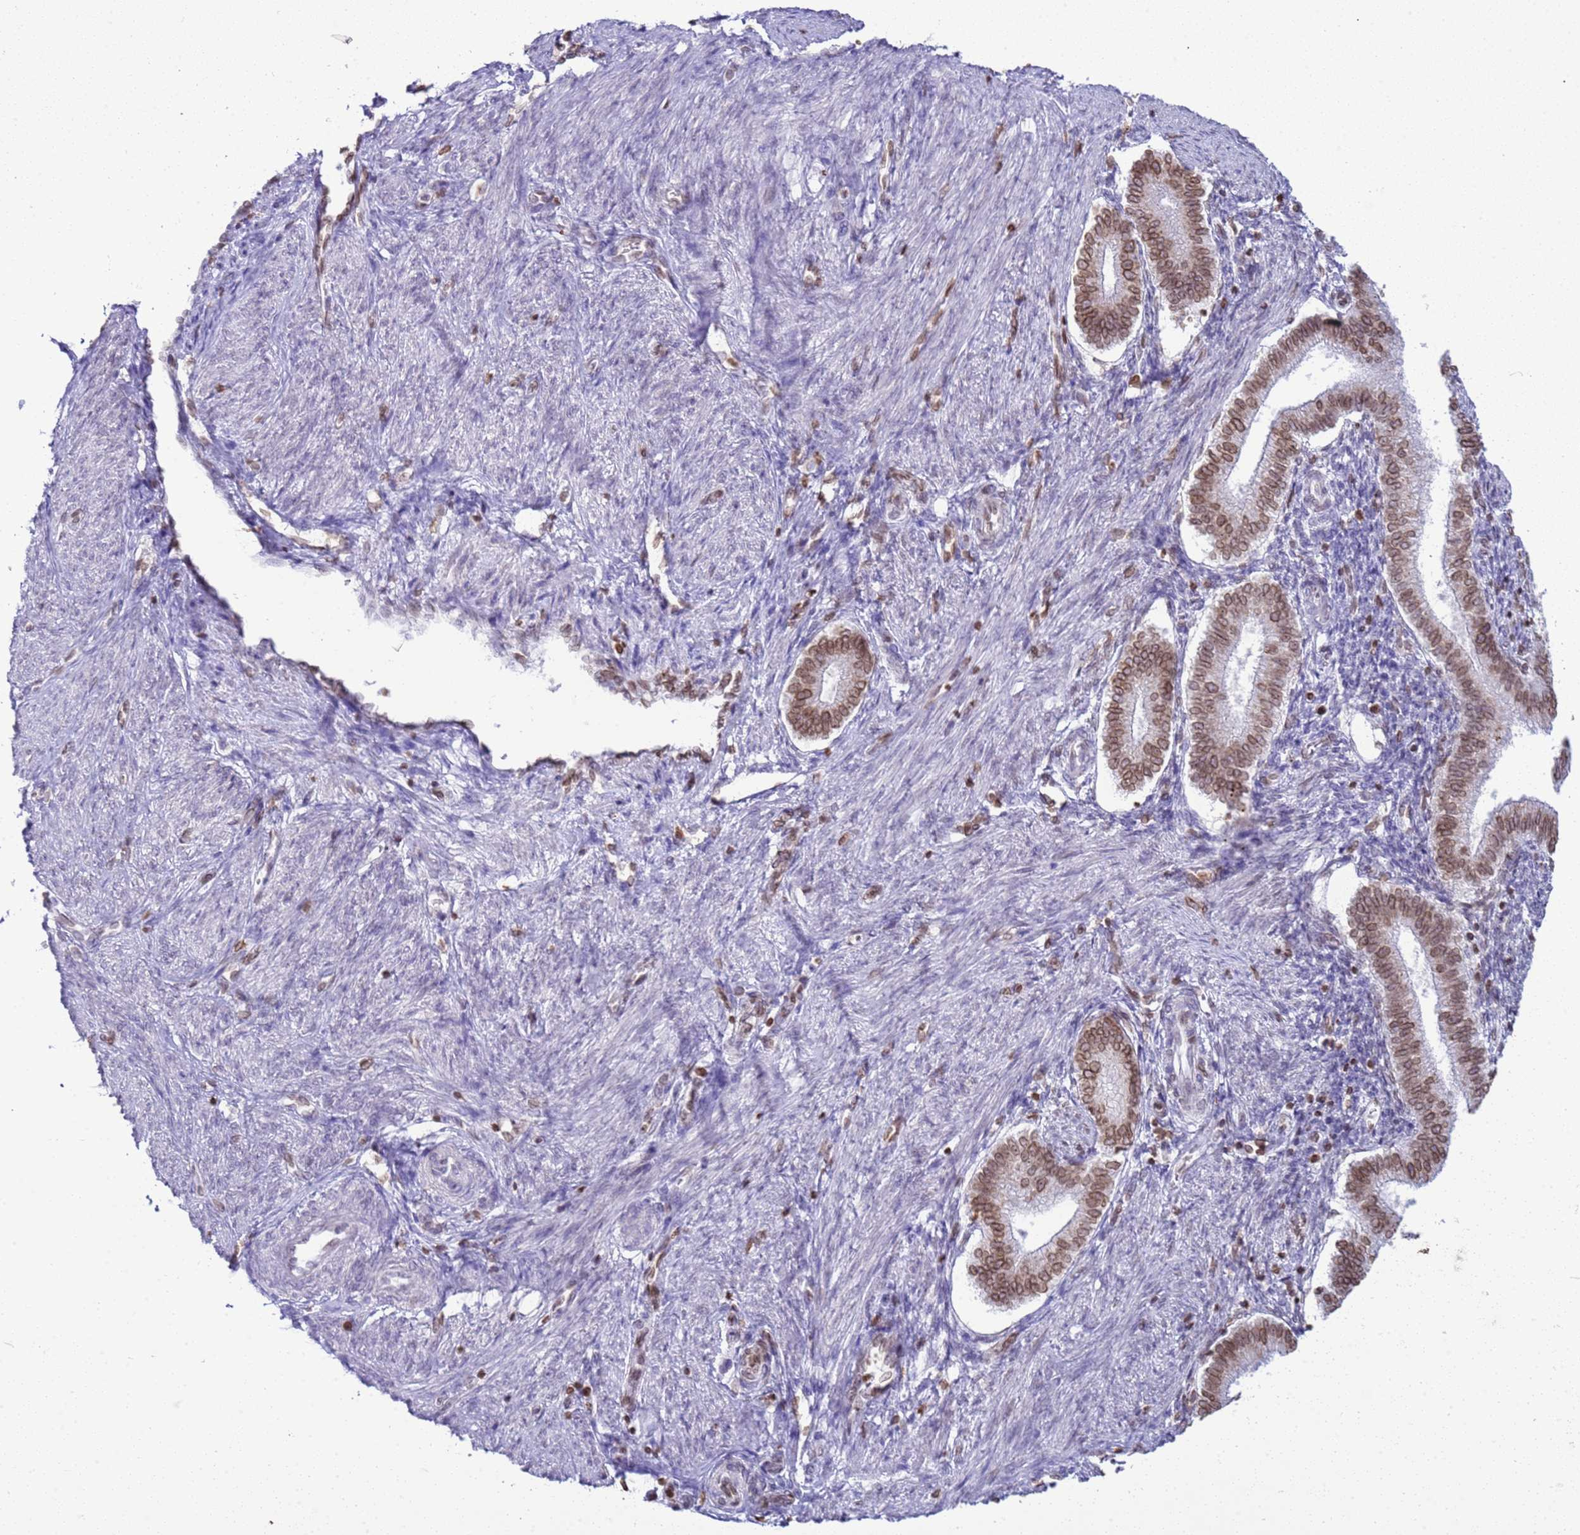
{"staining": {"intensity": "weak", "quantity": "25%-75%", "location": "cytoplasmic/membranous,nuclear"}, "tissue": "endometrium", "cell_type": "Cells in endometrial stroma", "image_type": "normal", "snomed": [{"axis": "morphology", "description": "Normal tissue, NOS"}, {"axis": "topography", "description": "Endometrium"}], "caption": "Immunohistochemistry (IHC) micrograph of benign endometrium: human endometrium stained using immunohistochemistry demonstrates low levels of weak protein expression localized specifically in the cytoplasmic/membranous,nuclear of cells in endometrial stroma, appearing as a cytoplasmic/membranous,nuclear brown color.", "gene": "DHX37", "patient": {"sex": "female", "age": 25}}